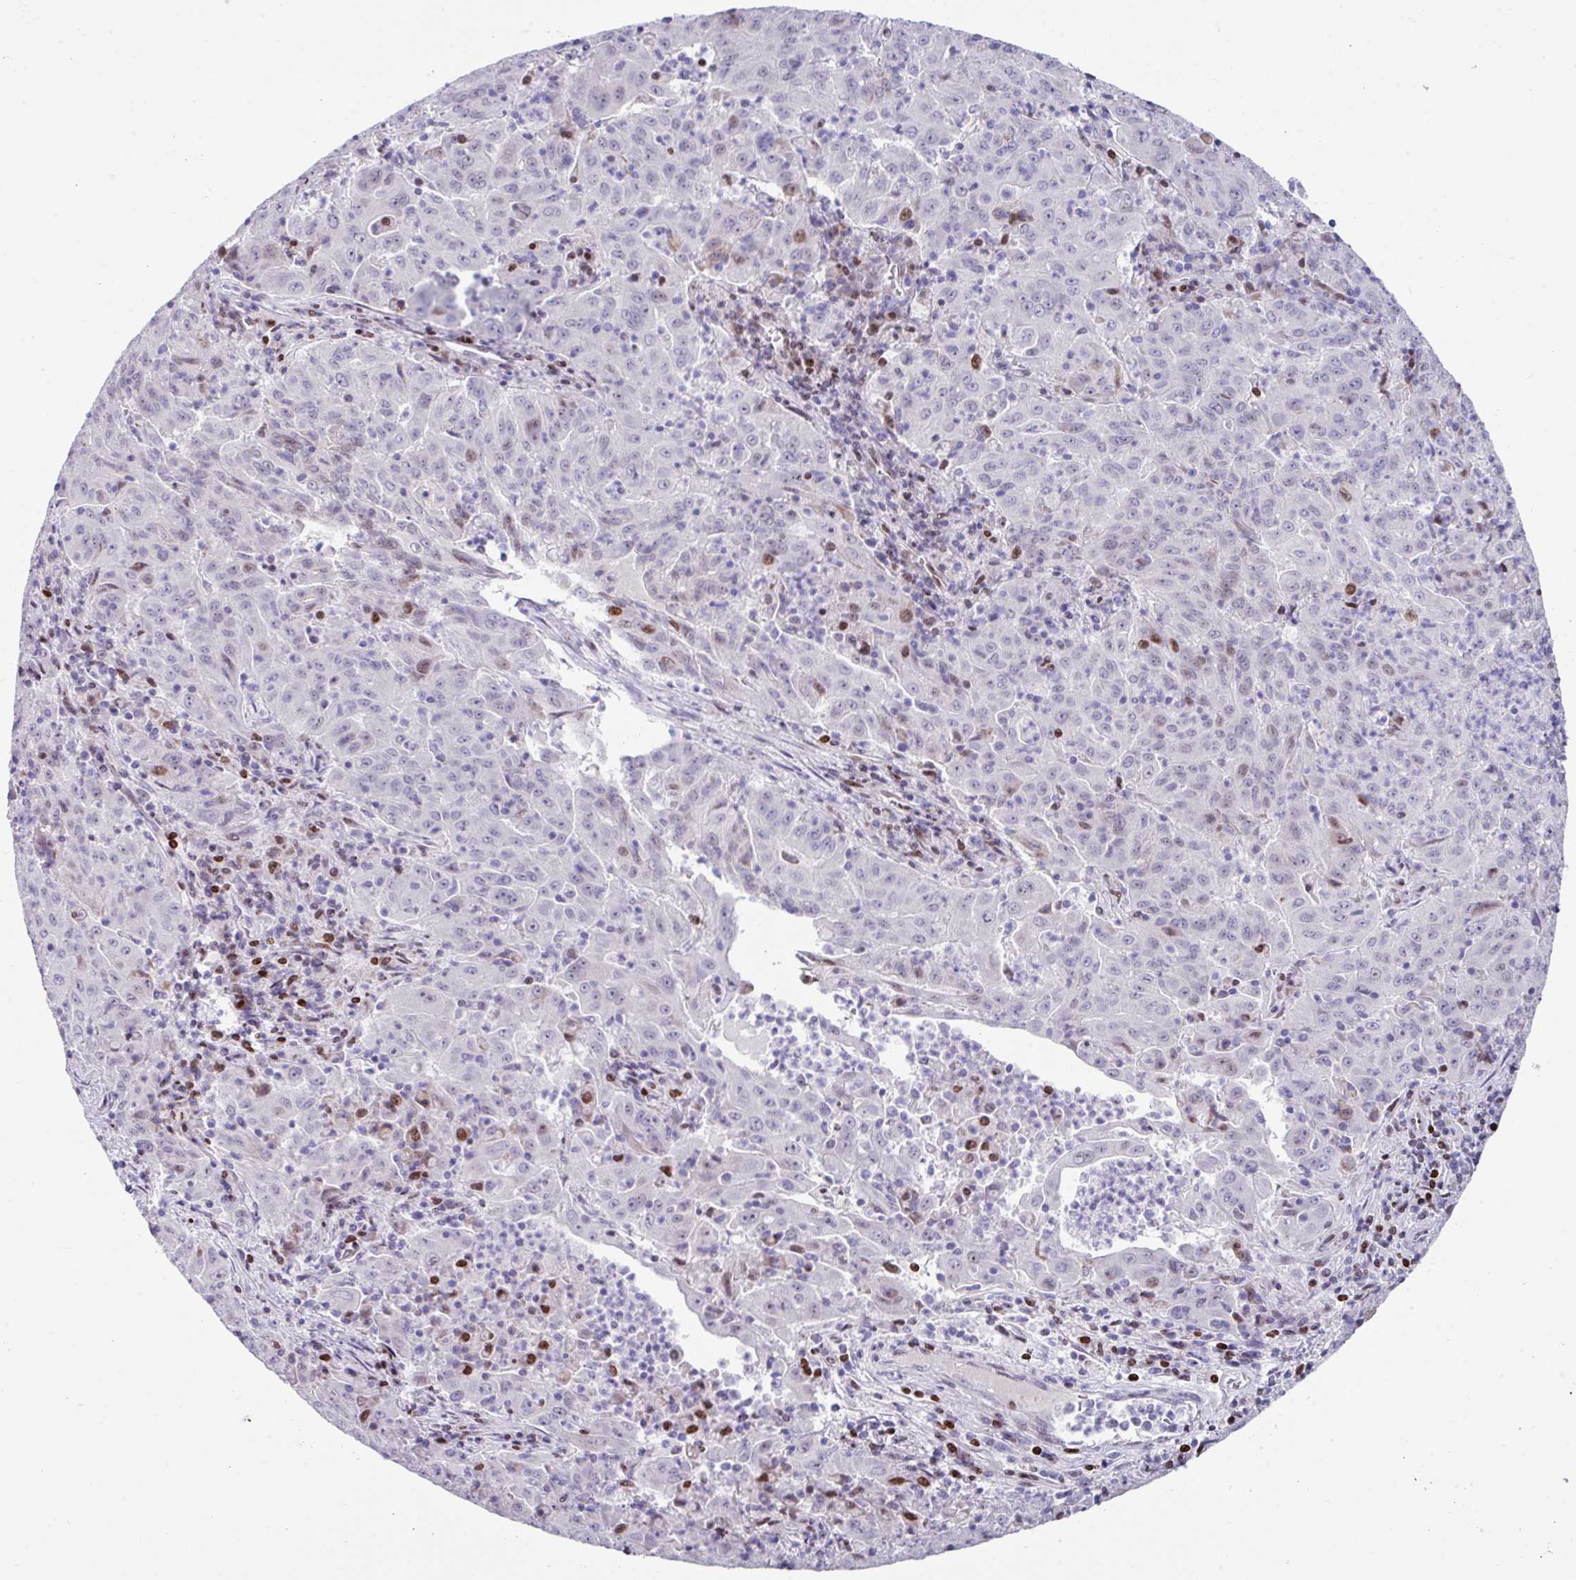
{"staining": {"intensity": "negative", "quantity": "none", "location": "none"}, "tissue": "pancreatic cancer", "cell_type": "Tumor cells", "image_type": "cancer", "snomed": [{"axis": "morphology", "description": "Adenocarcinoma, NOS"}, {"axis": "topography", "description": "Pancreas"}], "caption": "Immunohistochemistry image of human pancreatic cancer stained for a protein (brown), which exhibits no positivity in tumor cells.", "gene": "TCF3", "patient": {"sex": "male", "age": 63}}